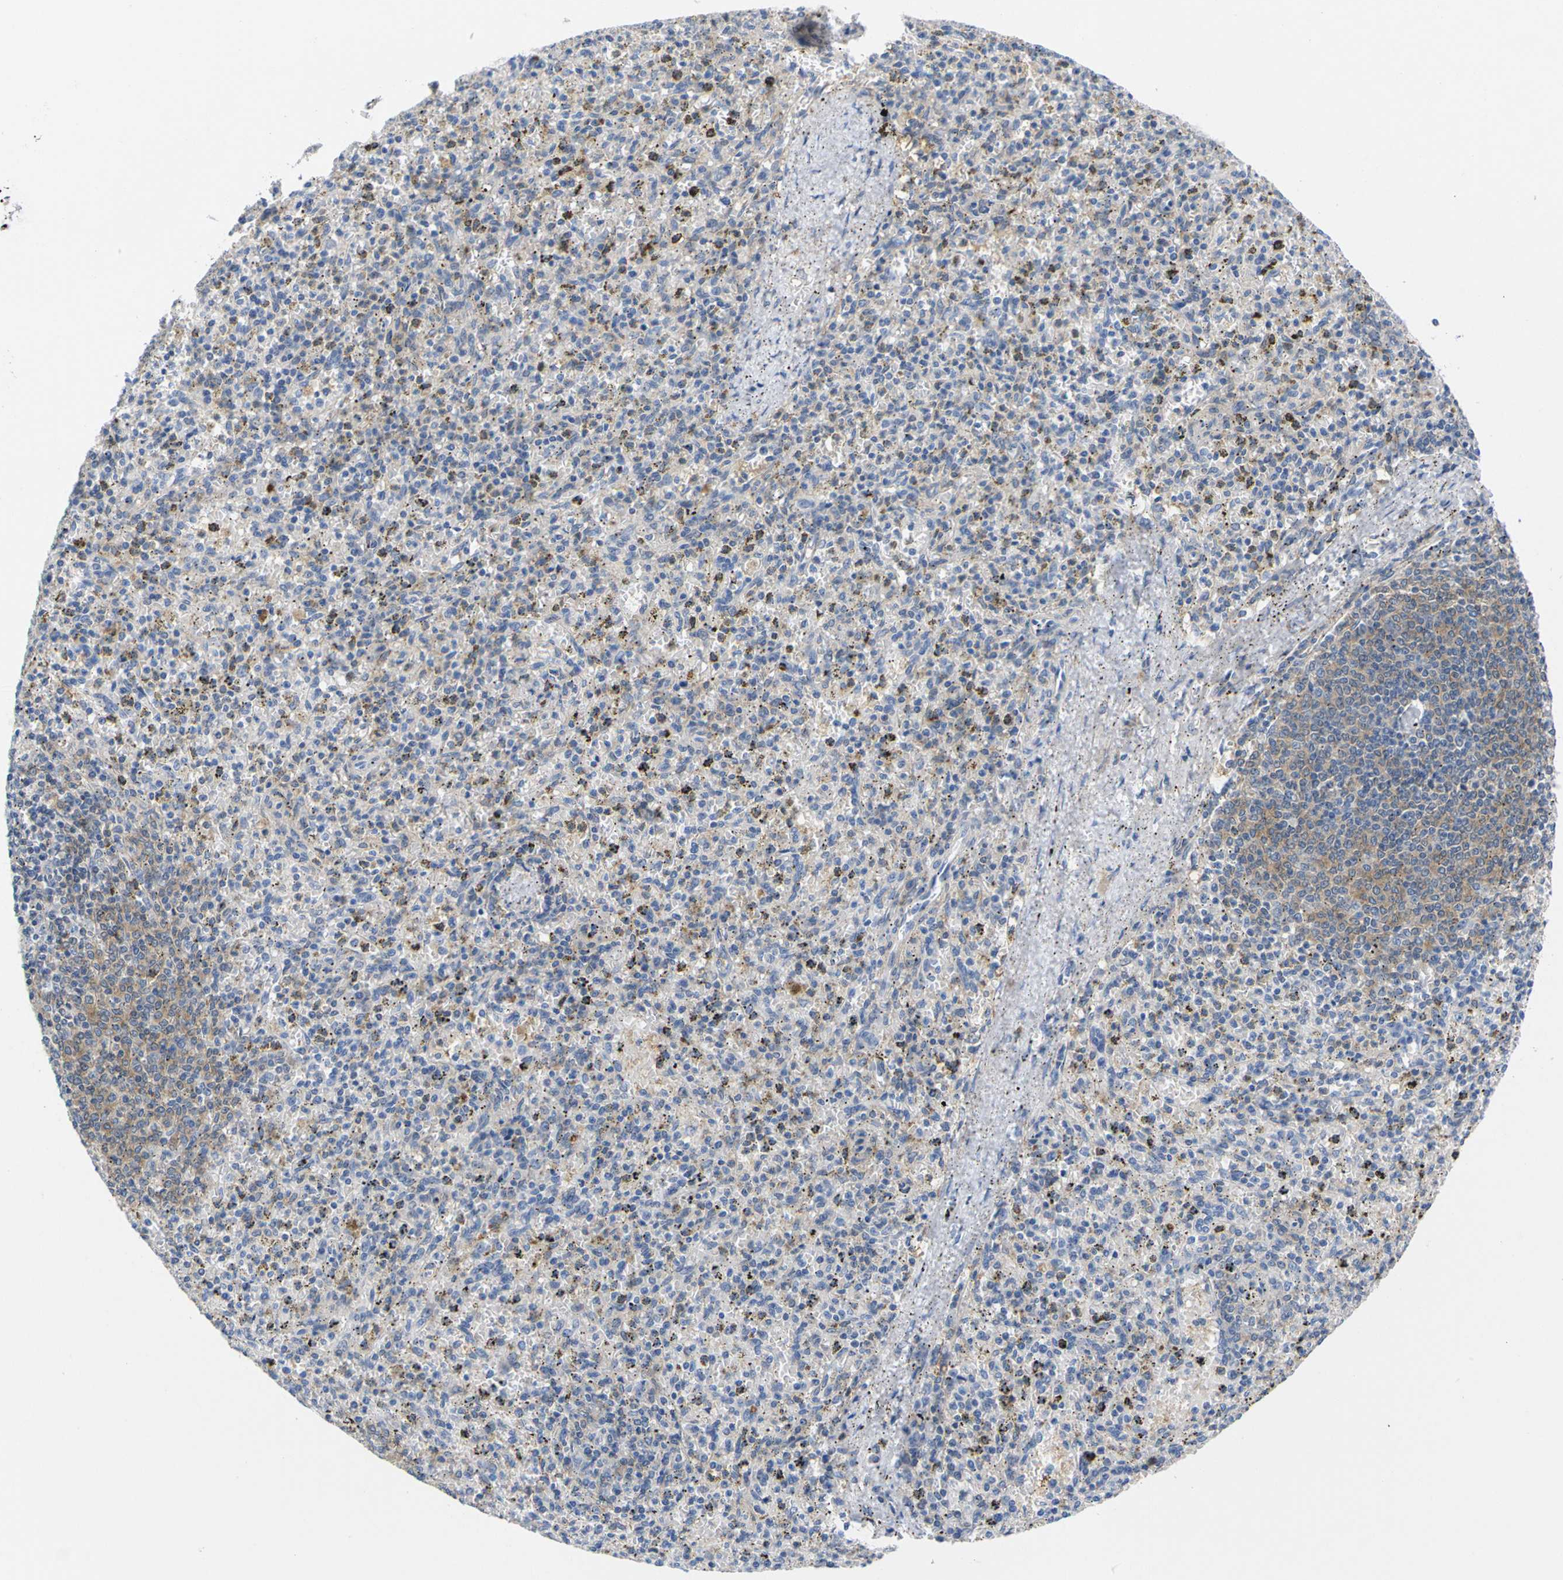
{"staining": {"intensity": "weak", "quantity": "<25%", "location": "cytoplasmic/membranous"}, "tissue": "spleen", "cell_type": "Cells in red pulp", "image_type": "normal", "snomed": [{"axis": "morphology", "description": "Normal tissue, NOS"}, {"axis": "topography", "description": "Spleen"}], "caption": "Unremarkable spleen was stained to show a protein in brown. There is no significant positivity in cells in red pulp.", "gene": "PEBP1", "patient": {"sex": "male", "age": 72}}